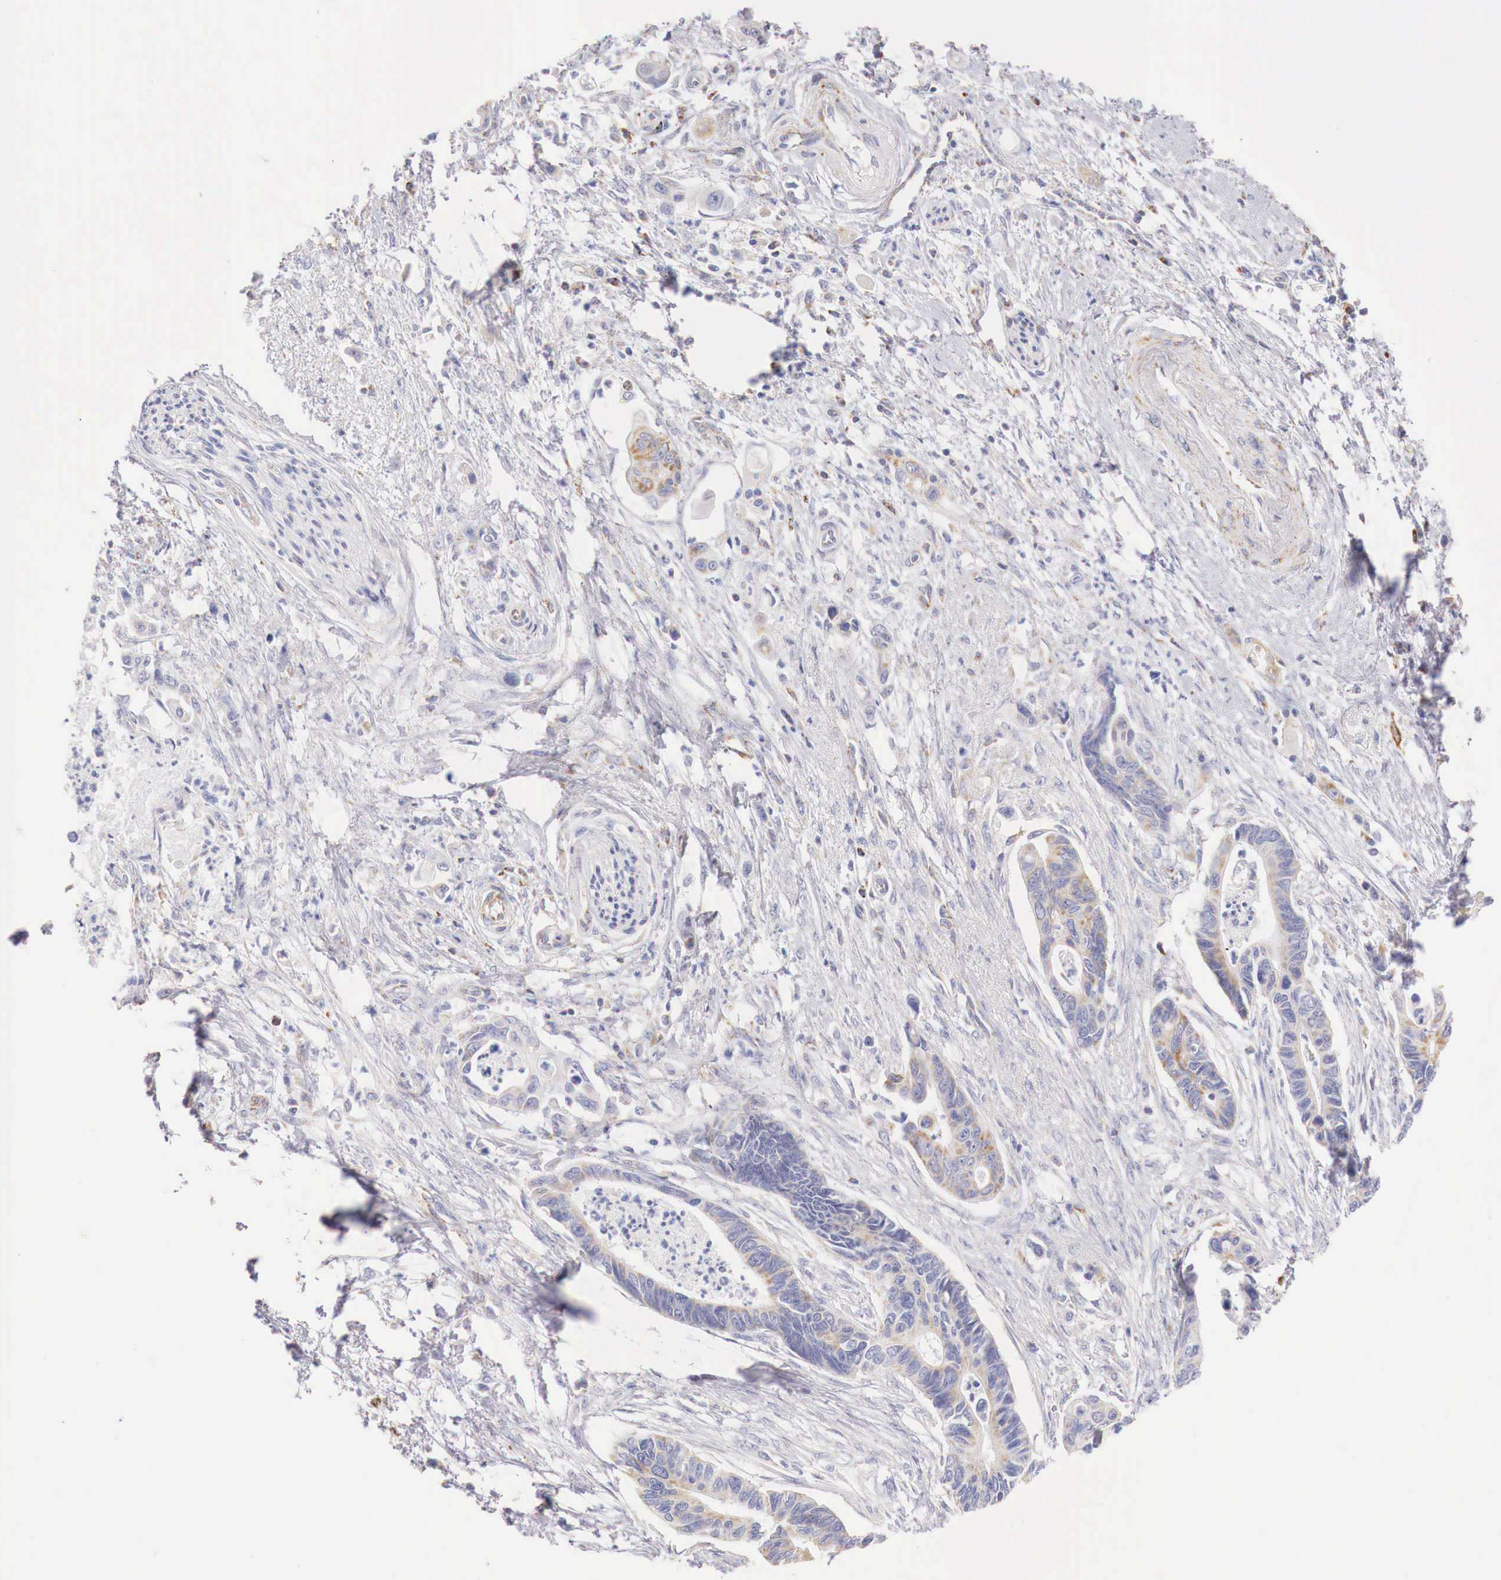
{"staining": {"intensity": "moderate", "quantity": "25%-75%", "location": "cytoplasmic/membranous"}, "tissue": "pancreatic cancer", "cell_type": "Tumor cells", "image_type": "cancer", "snomed": [{"axis": "morphology", "description": "Adenocarcinoma, NOS"}, {"axis": "topography", "description": "Pancreas"}], "caption": "Tumor cells display moderate cytoplasmic/membranous staining in approximately 25%-75% of cells in pancreatic cancer (adenocarcinoma).", "gene": "IDH3G", "patient": {"sex": "female", "age": 70}}